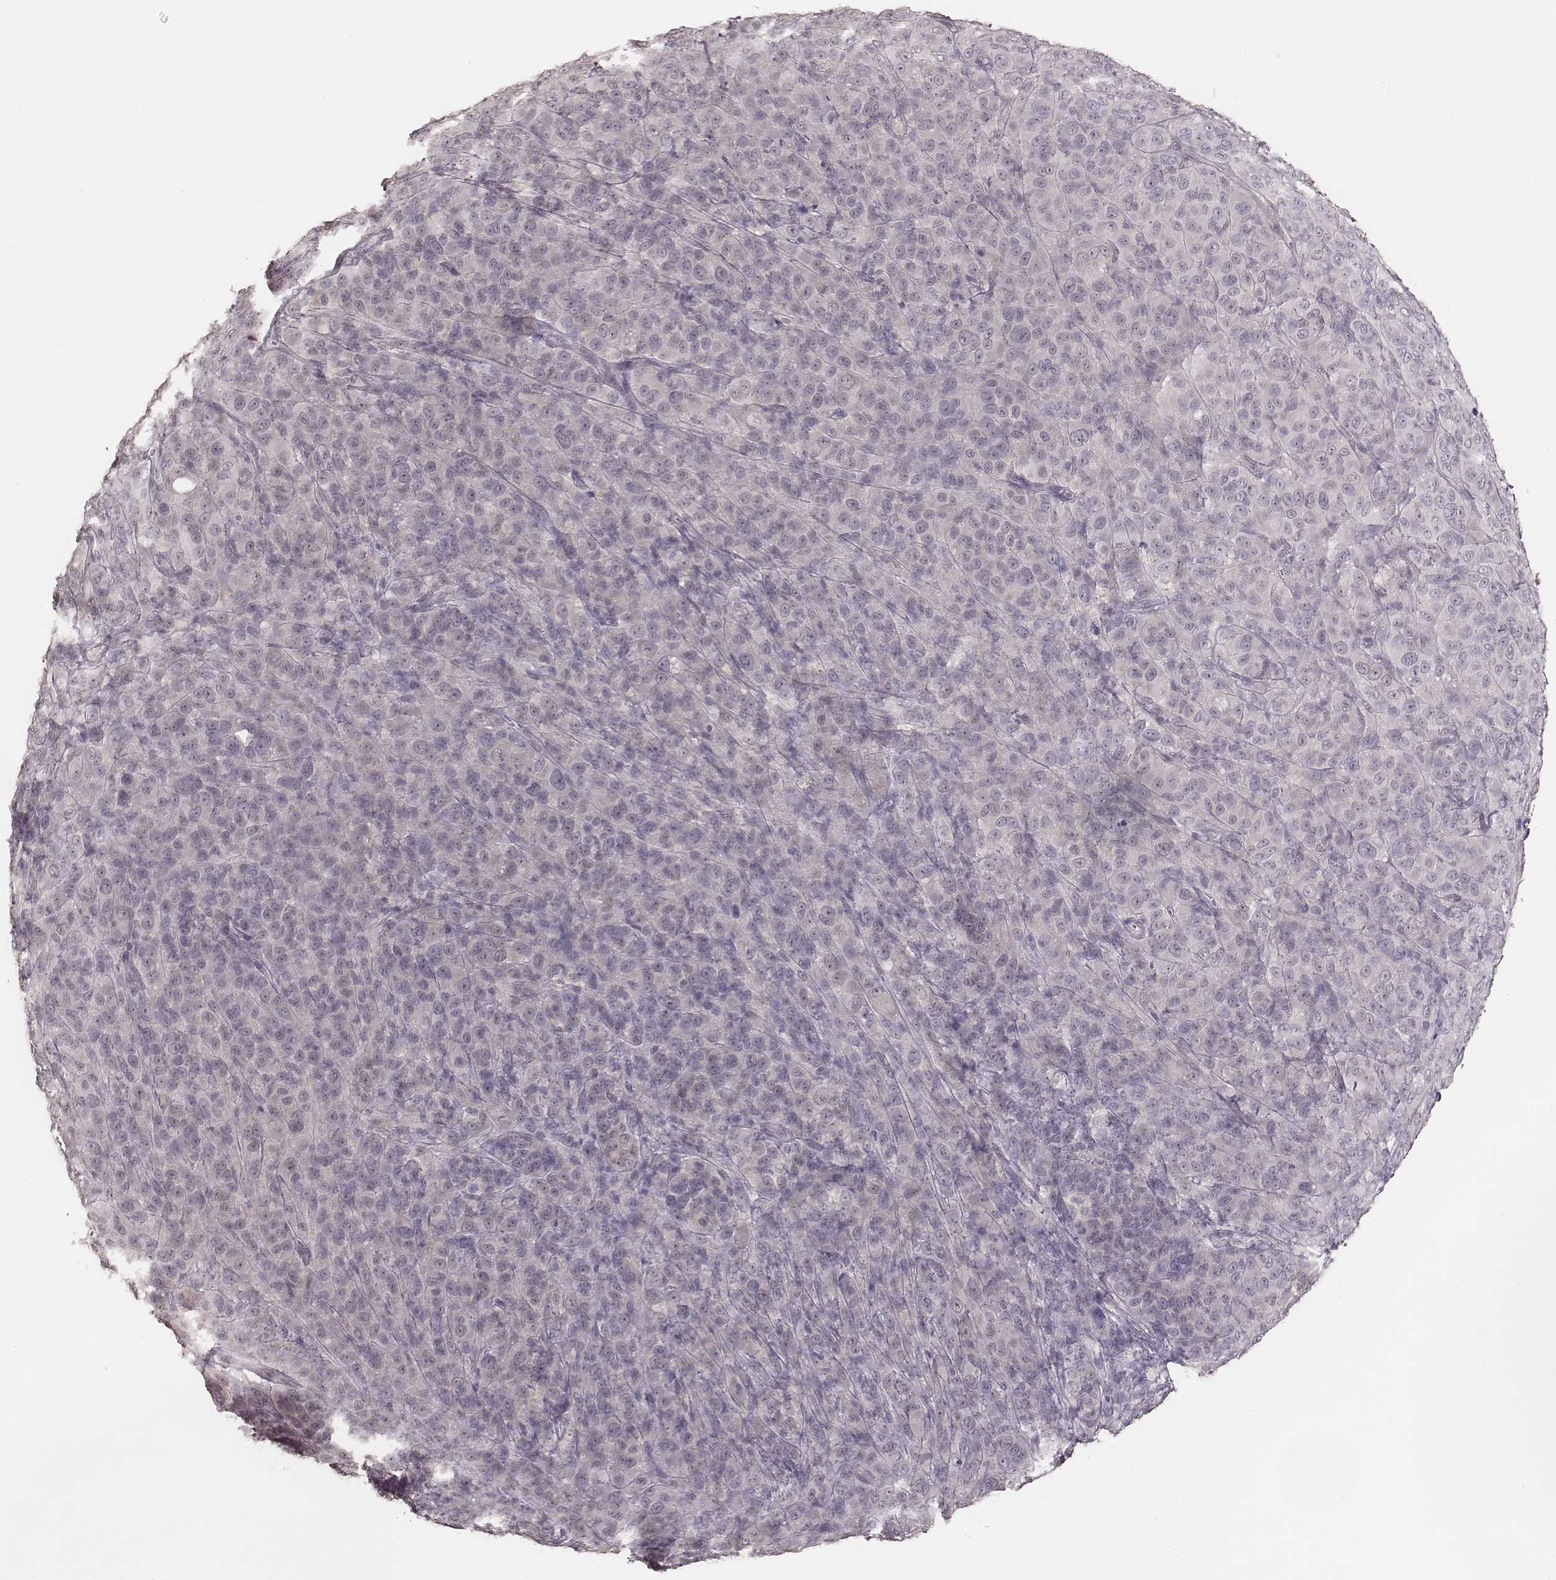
{"staining": {"intensity": "negative", "quantity": "none", "location": "none"}, "tissue": "melanoma", "cell_type": "Tumor cells", "image_type": "cancer", "snomed": [{"axis": "morphology", "description": "Malignant melanoma, NOS"}, {"axis": "topography", "description": "Skin"}], "caption": "Tumor cells show no significant protein staining in melanoma.", "gene": "LY6K", "patient": {"sex": "female", "age": 87}}